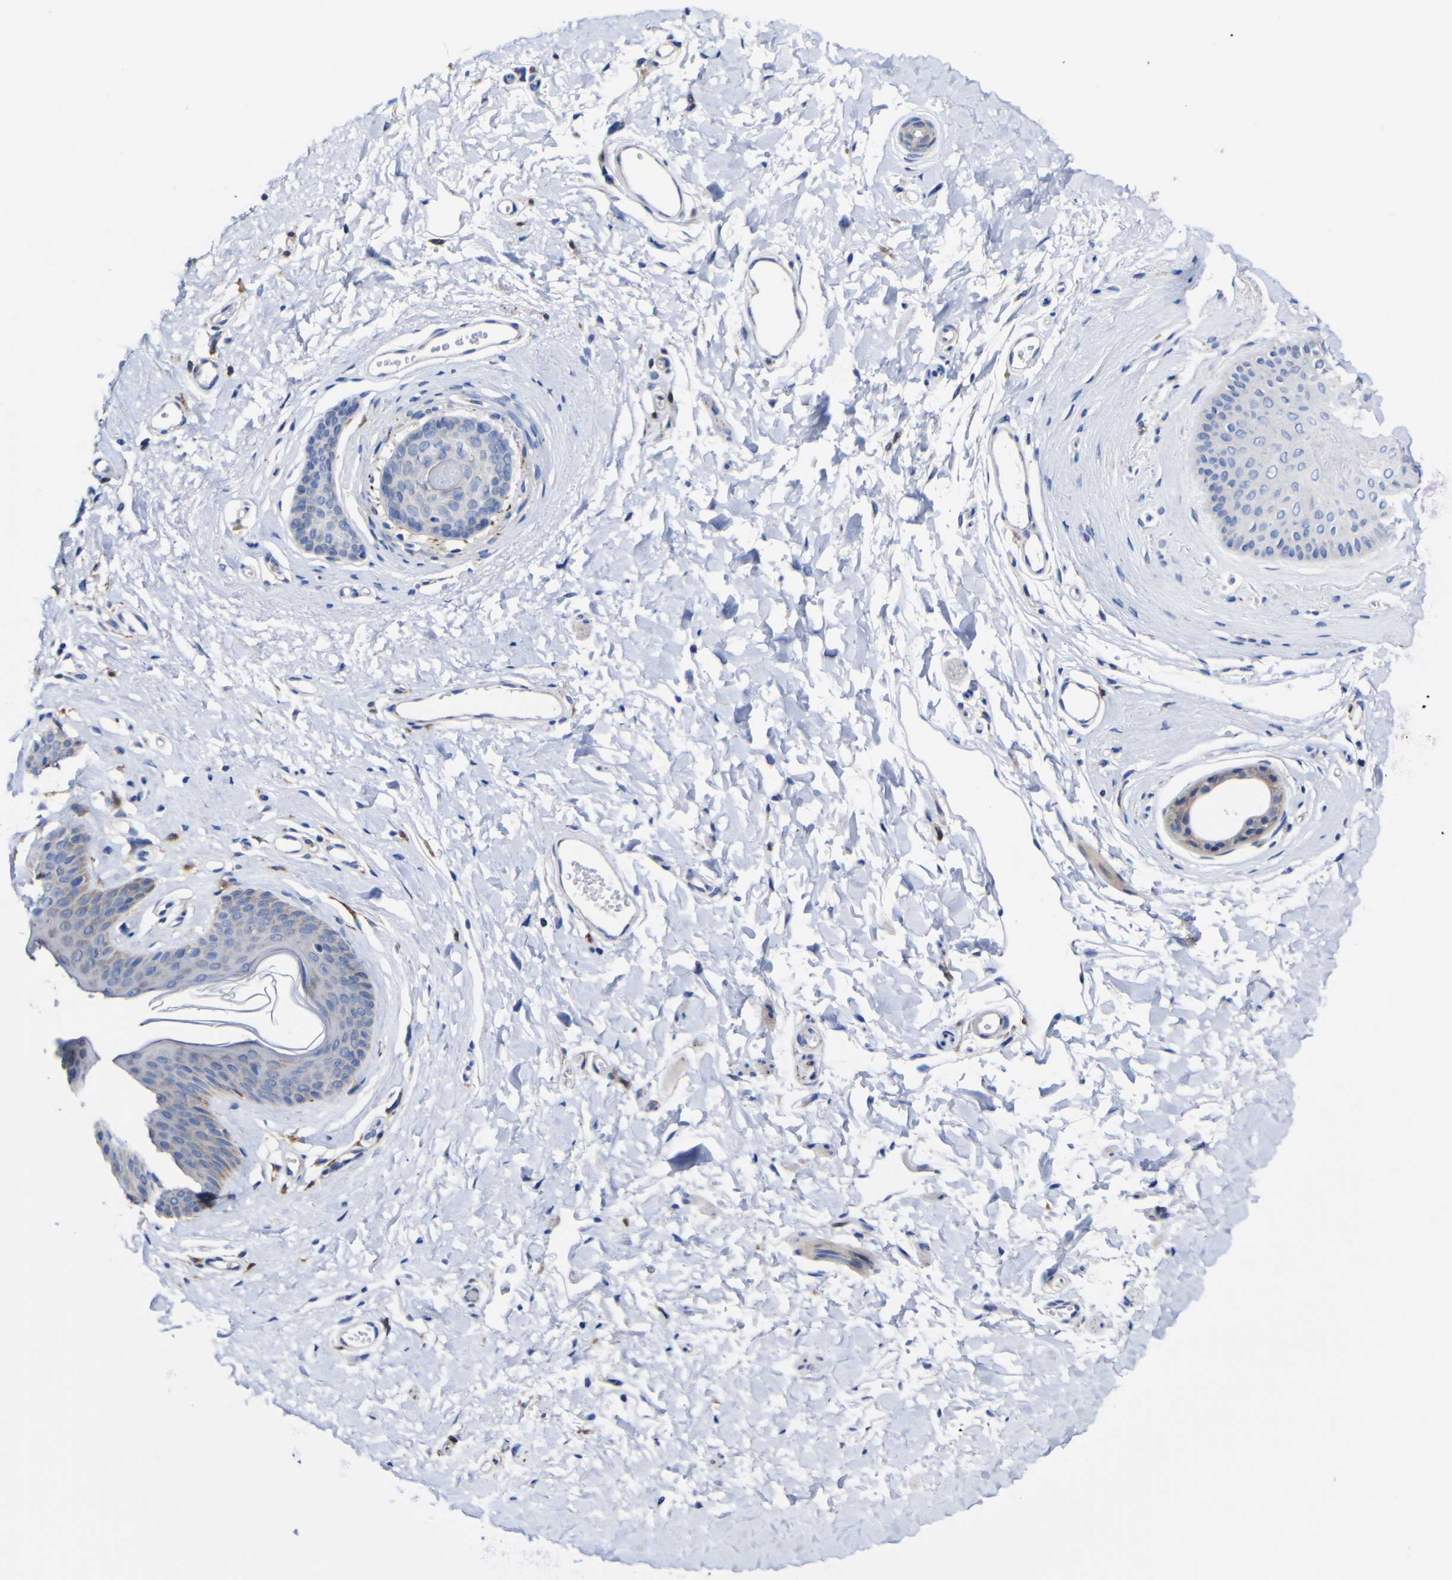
{"staining": {"intensity": "moderate", "quantity": "25%-75%", "location": "cytoplasmic/membranous"}, "tissue": "skin", "cell_type": "Epidermal cells", "image_type": "normal", "snomed": [{"axis": "morphology", "description": "Normal tissue, NOS"}, {"axis": "morphology", "description": "Inflammation, NOS"}, {"axis": "topography", "description": "Vulva"}], "caption": "Immunohistochemical staining of benign skin exhibits 25%-75% levels of moderate cytoplasmic/membranous protein expression in about 25%-75% of epidermal cells.", "gene": "CCDC90B", "patient": {"sex": "female", "age": 84}}